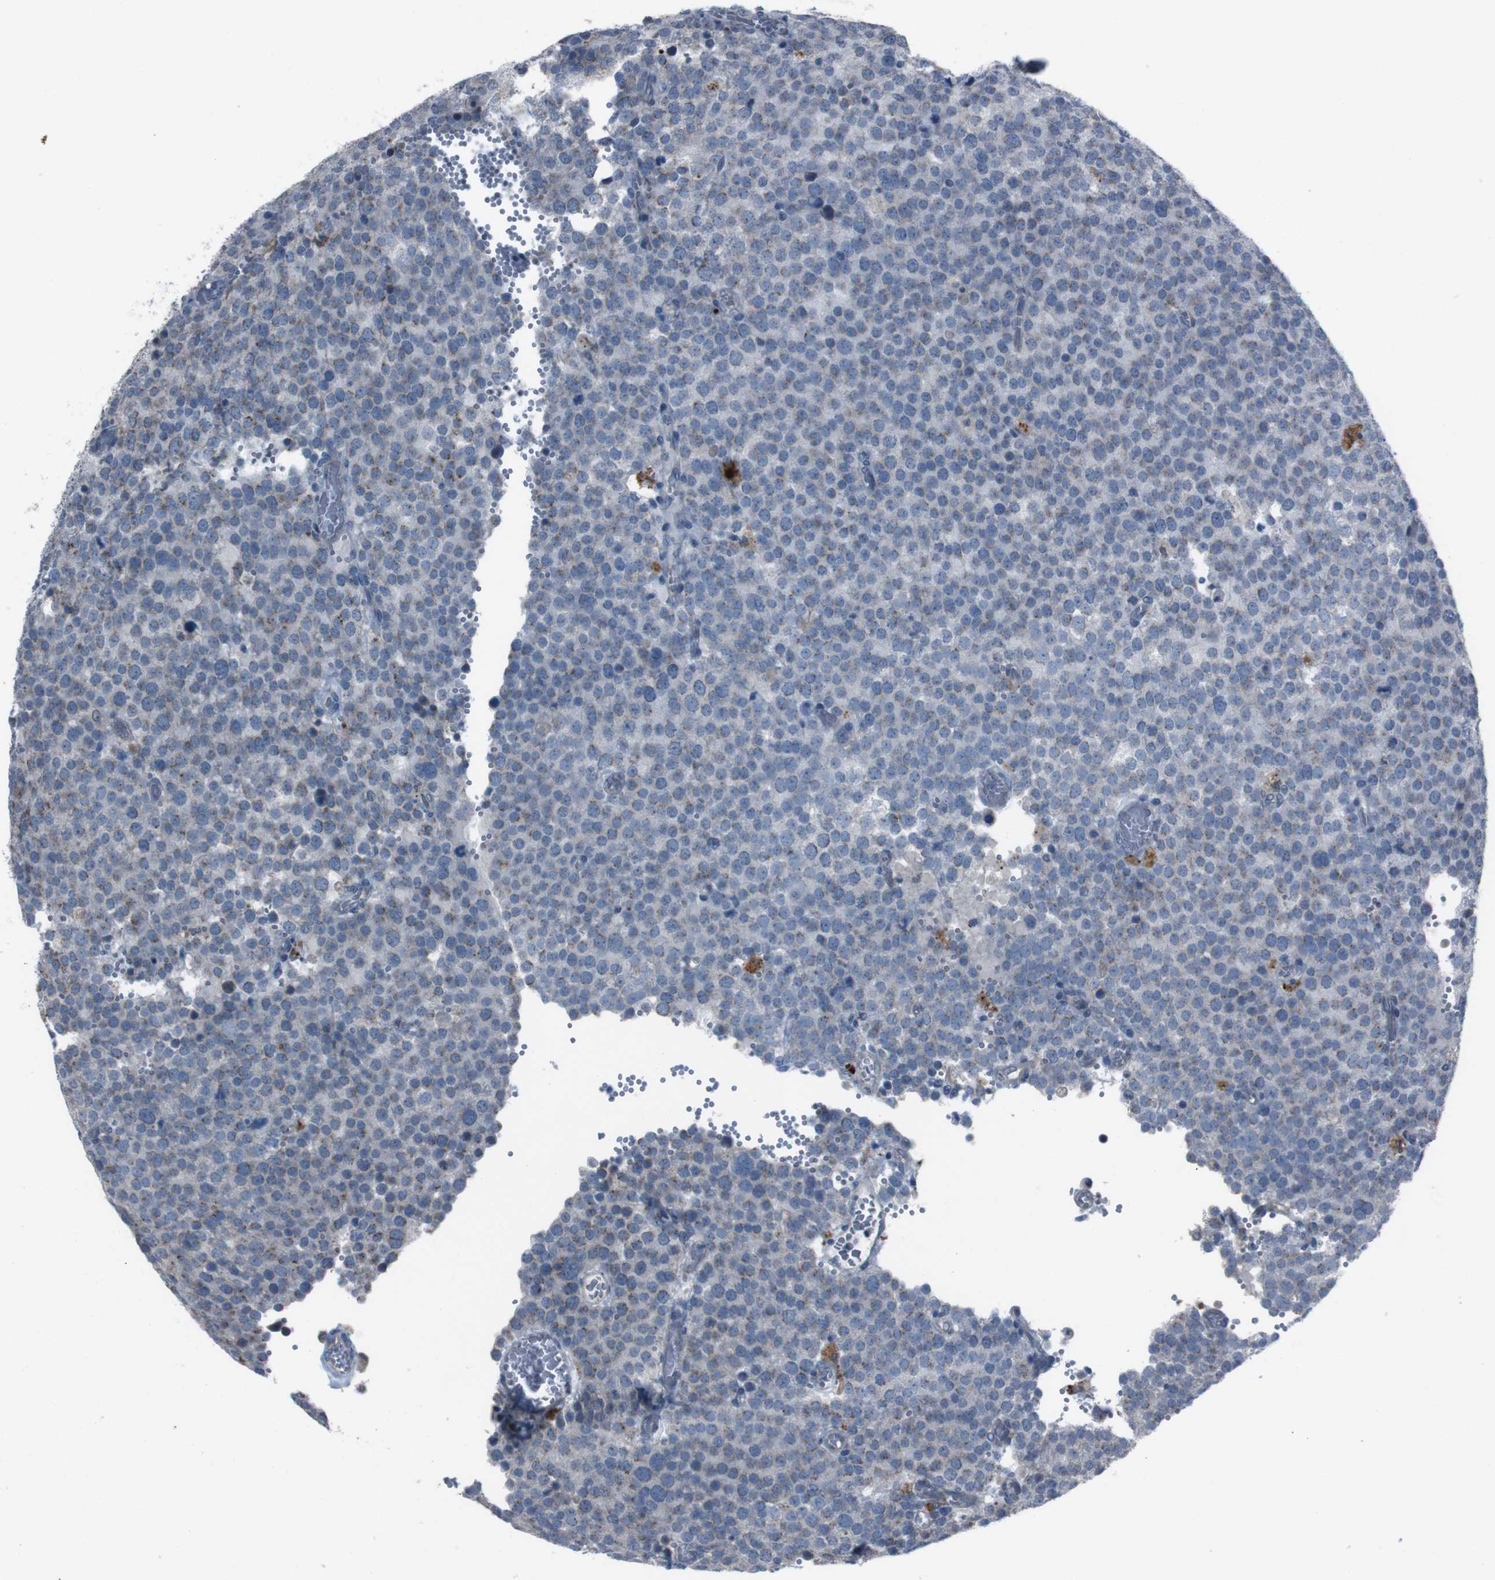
{"staining": {"intensity": "weak", "quantity": "25%-75%", "location": "cytoplasmic/membranous"}, "tissue": "testis cancer", "cell_type": "Tumor cells", "image_type": "cancer", "snomed": [{"axis": "morphology", "description": "Normal tissue, NOS"}, {"axis": "morphology", "description": "Seminoma, NOS"}, {"axis": "topography", "description": "Testis"}], "caption": "This is a photomicrograph of immunohistochemistry (IHC) staining of testis cancer (seminoma), which shows weak expression in the cytoplasmic/membranous of tumor cells.", "gene": "EFNA5", "patient": {"sex": "male", "age": 71}}